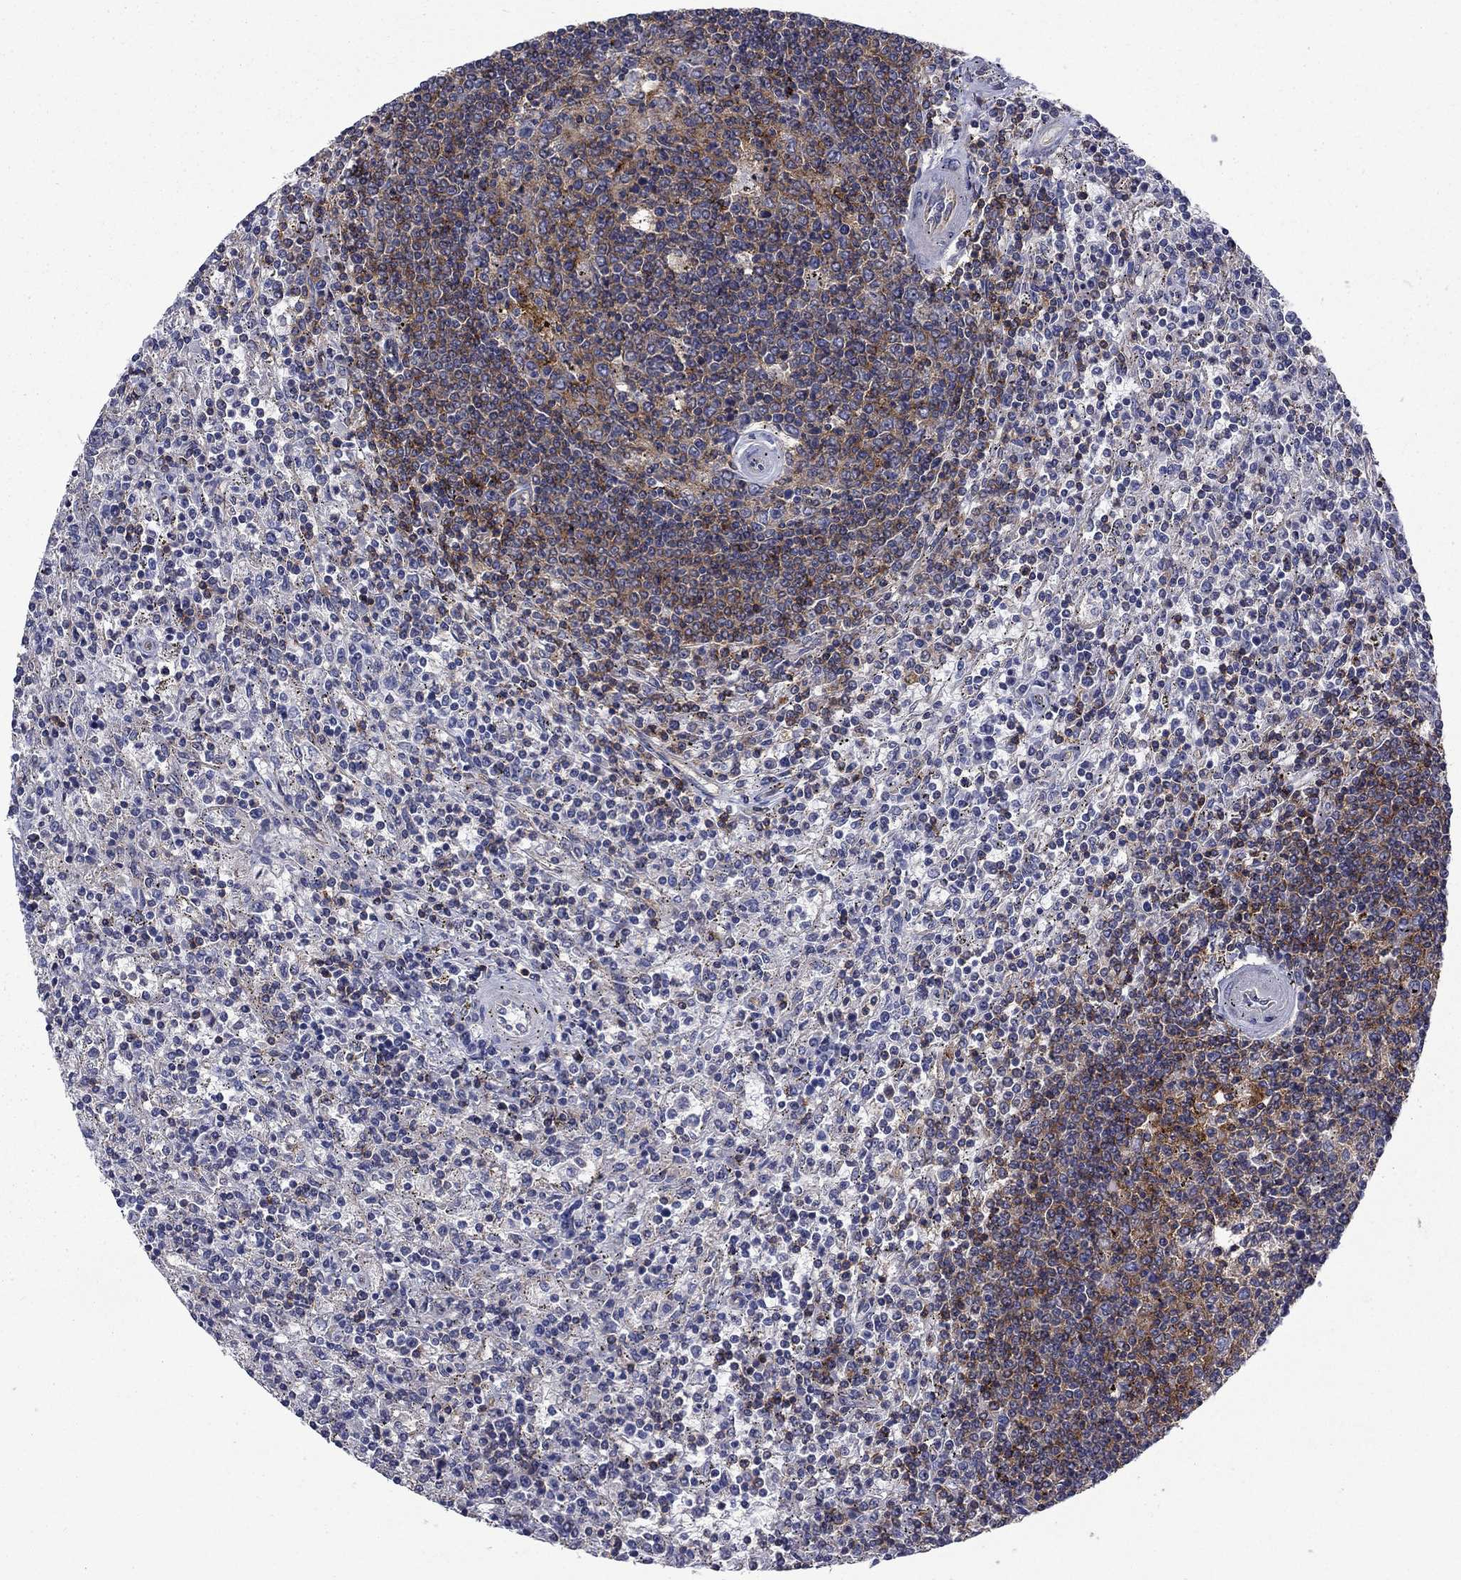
{"staining": {"intensity": "strong", "quantity": "<25%", "location": "cytoplasmic/membranous"}, "tissue": "lymphoma", "cell_type": "Tumor cells", "image_type": "cancer", "snomed": [{"axis": "morphology", "description": "Malignant lymphoma, non-Hodgkin's type, Low grade"}, {"axis": "topography", "description": "Spleen"}], "caption": "IHC (DAB (3,3'-diaminobenzidine)) staining of human malignant lymphoma, non-Hodgkin's type (low-grade) shows strong cytoplasmic/membranous protein expression in about <25% of tumor cells.", "gene": "SIT1", "patient": {"sex": "male", "age": 62}}